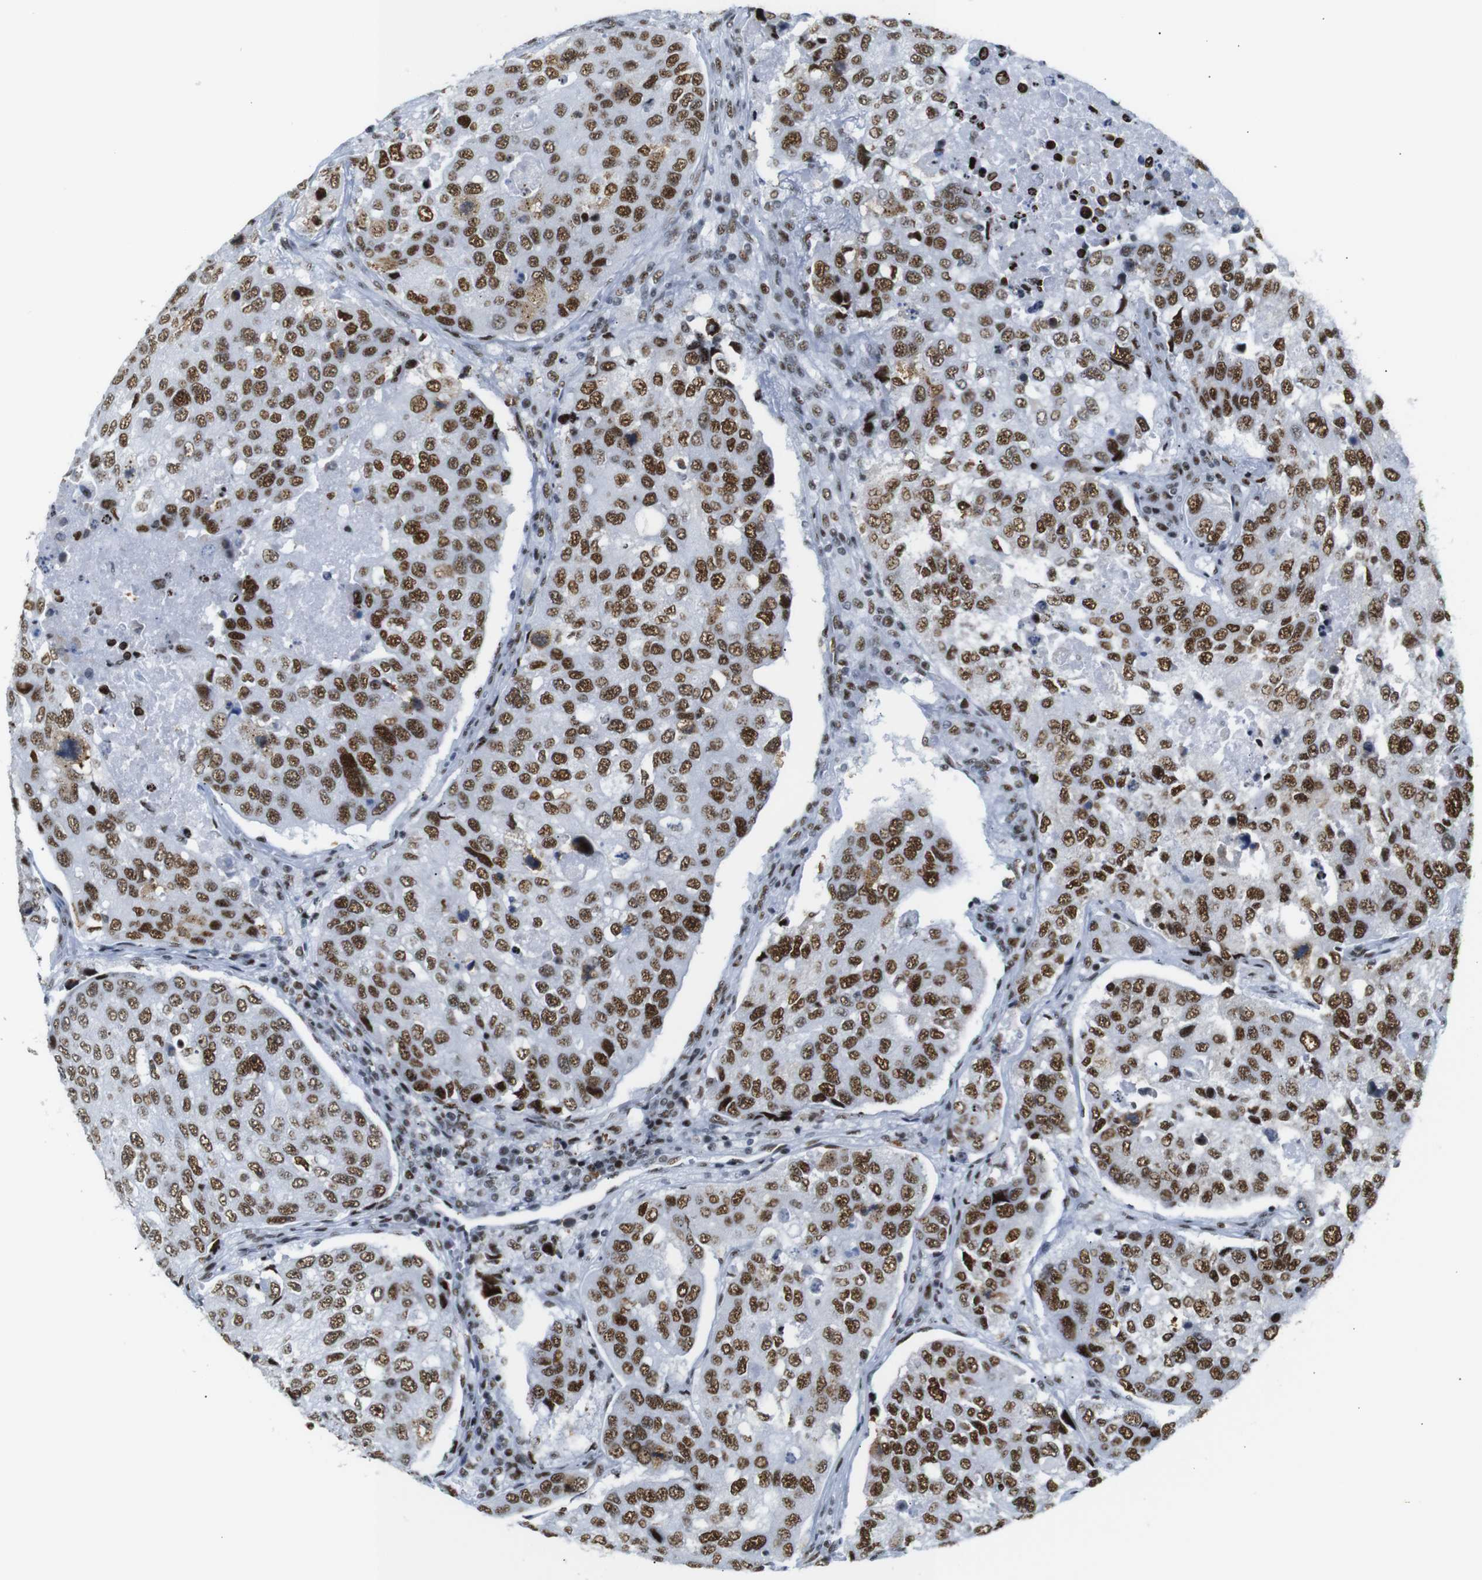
{"staining": {"intensity": "strong", "quantity": ">75%", "location": "nuclear"}, "tissue": "urothelial cancer", "cell_type": "Tumor cells", "image_type": "cancer", "snomed": [{"axis": "morphology", "description": "Urothelial carcinoma, High grade"}, {"axis": "topography", "description": "Lymph node"}, {"axis": "topography", "description": "Urinary bladder"}], "caption": "Protein analysis of urothelial carcinoma (high-grade) tissue demonstrates strong nuclear staining in about >75% of tumor cells.", "gene": "TRA2B", "patient": {"sex": "male", "age": 51}}